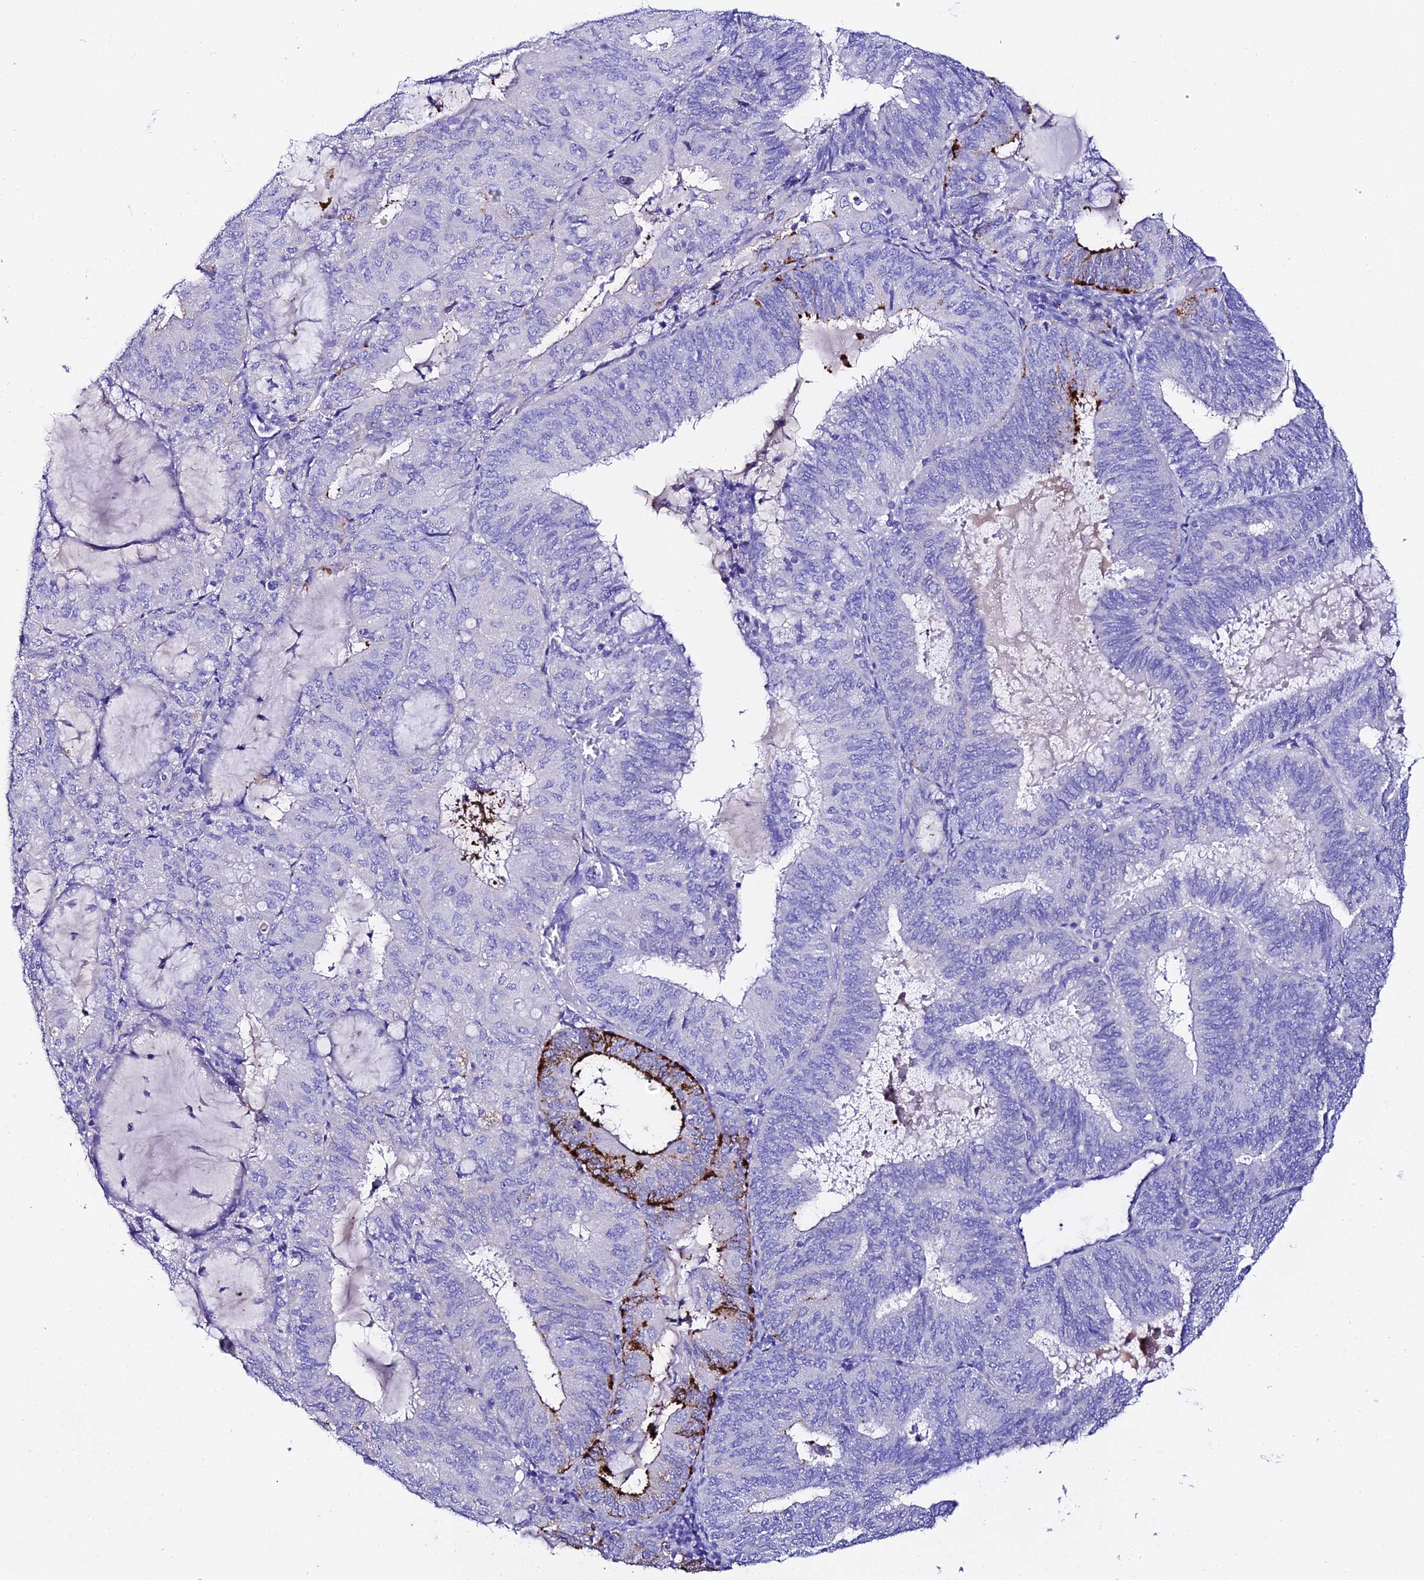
{"staining": {"intensity": "strong", "quantity": "<25%", "location": "cytoplasmic/membranous"}, "tissue": "endometrial cancer", "cell_type": "Tumor cells", "image_type": "cancer", "snomed": [{"axis": "morphology", "description": "Adenocarcinoma, NOS"}, {"axis": "topography", "description": "Endometrium"}], "caption": "Protein expression by immunohistochemistry (IHC) displays strong cytoplasmic/membranous positivity in approximately <25% of tumor cells in endometrial adenocarcinoma.", "gene": "TMEM117", "patient": {"sex": "female", "age": 81}}